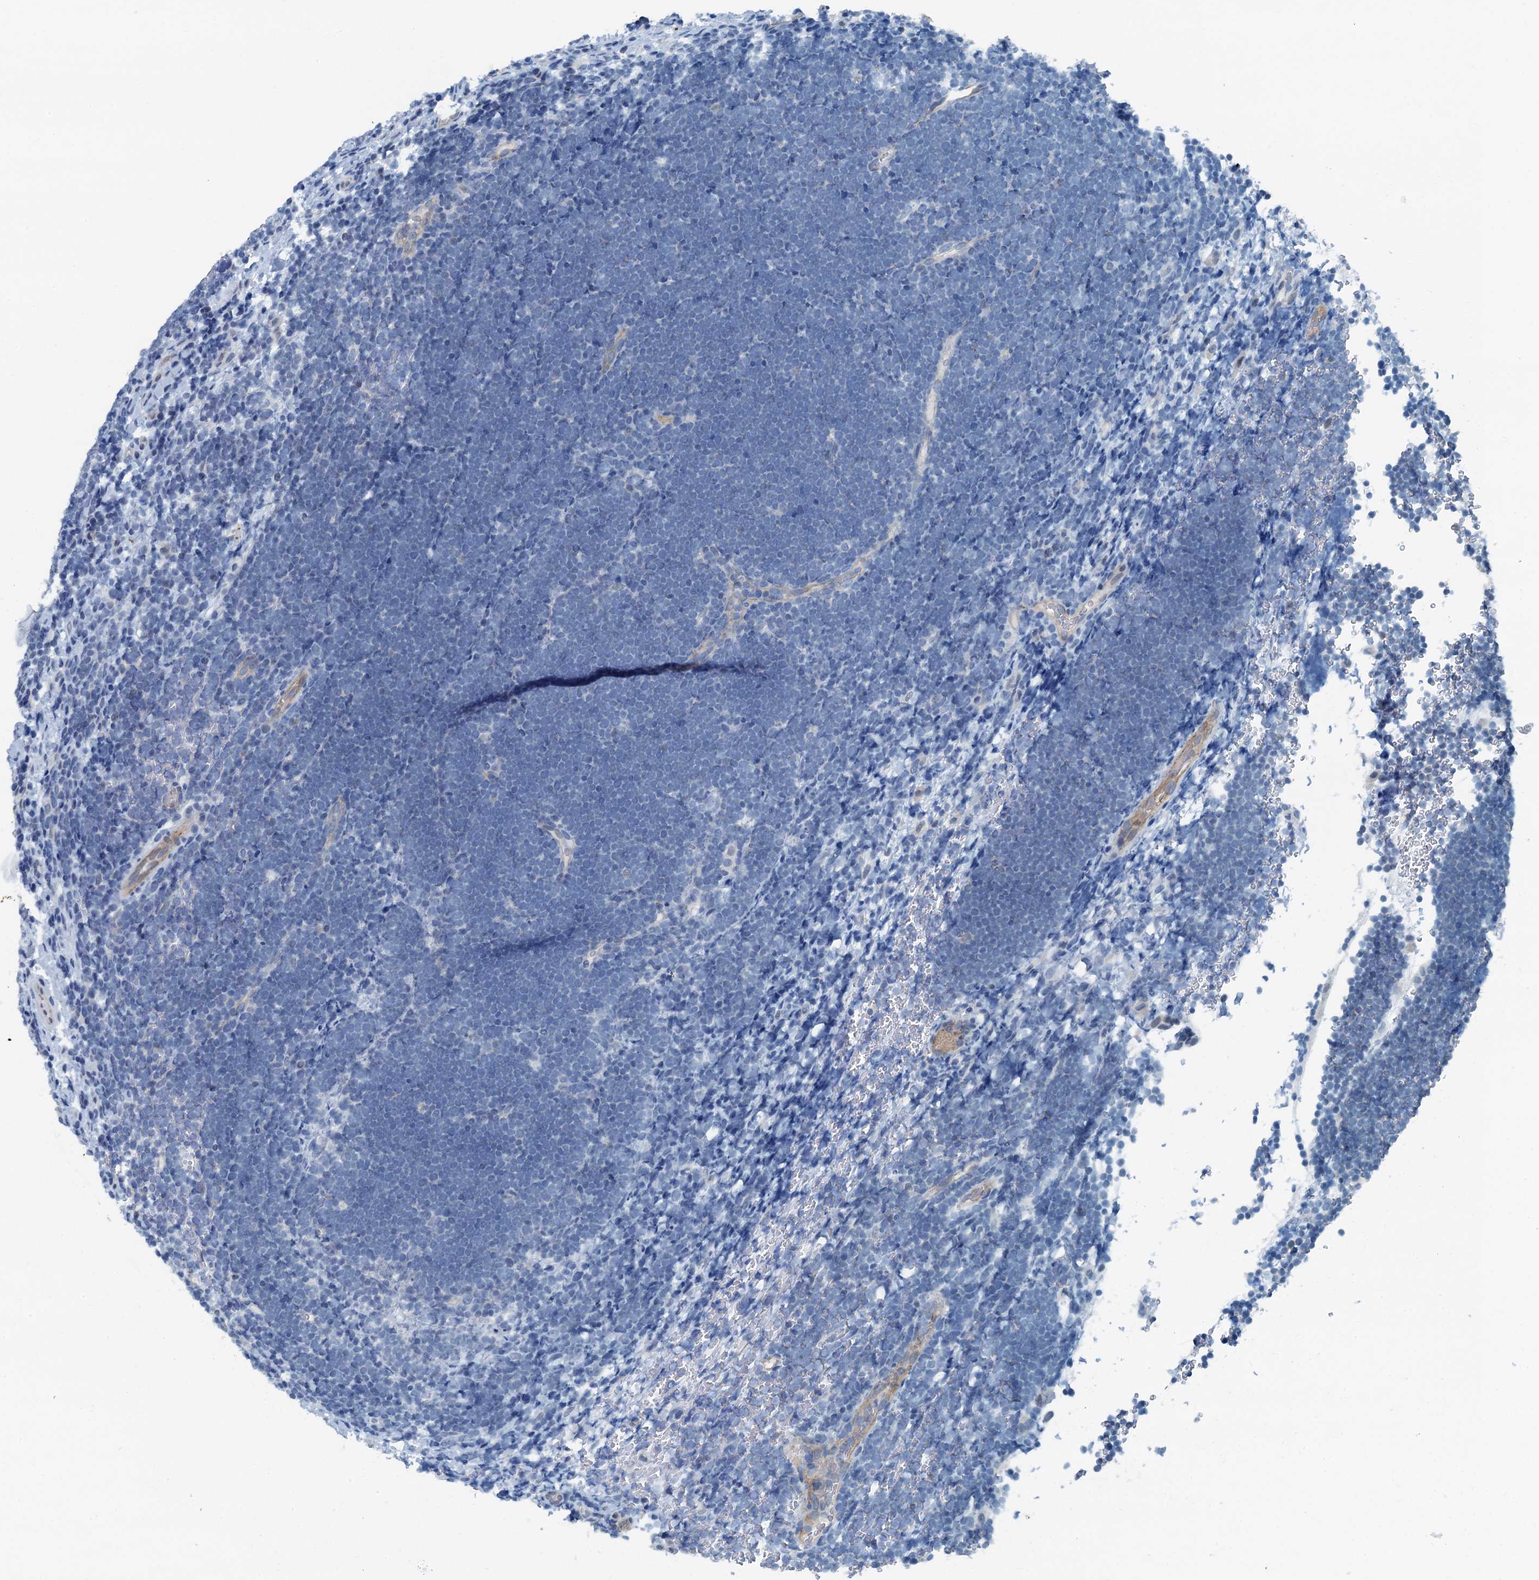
{"staining": {"intensity": "negative", "quantity": "none", "location": "none"}, "tissue": "lymphoma", "cell_type": "Tumor cells", "image_type": "cancer", "snomed": [{"axis": "morphology", "description": "Malignant lymphoma, non-Hodgkin's type, High grade"}, {"axis": "topography", "description": "Lymph node"}], "caption": "Photomicrograph shows no significant protein expression in tumor cells of lymphoma.", "gene": "GFOD2", "patient": {"sex": "male", "age": 13}}